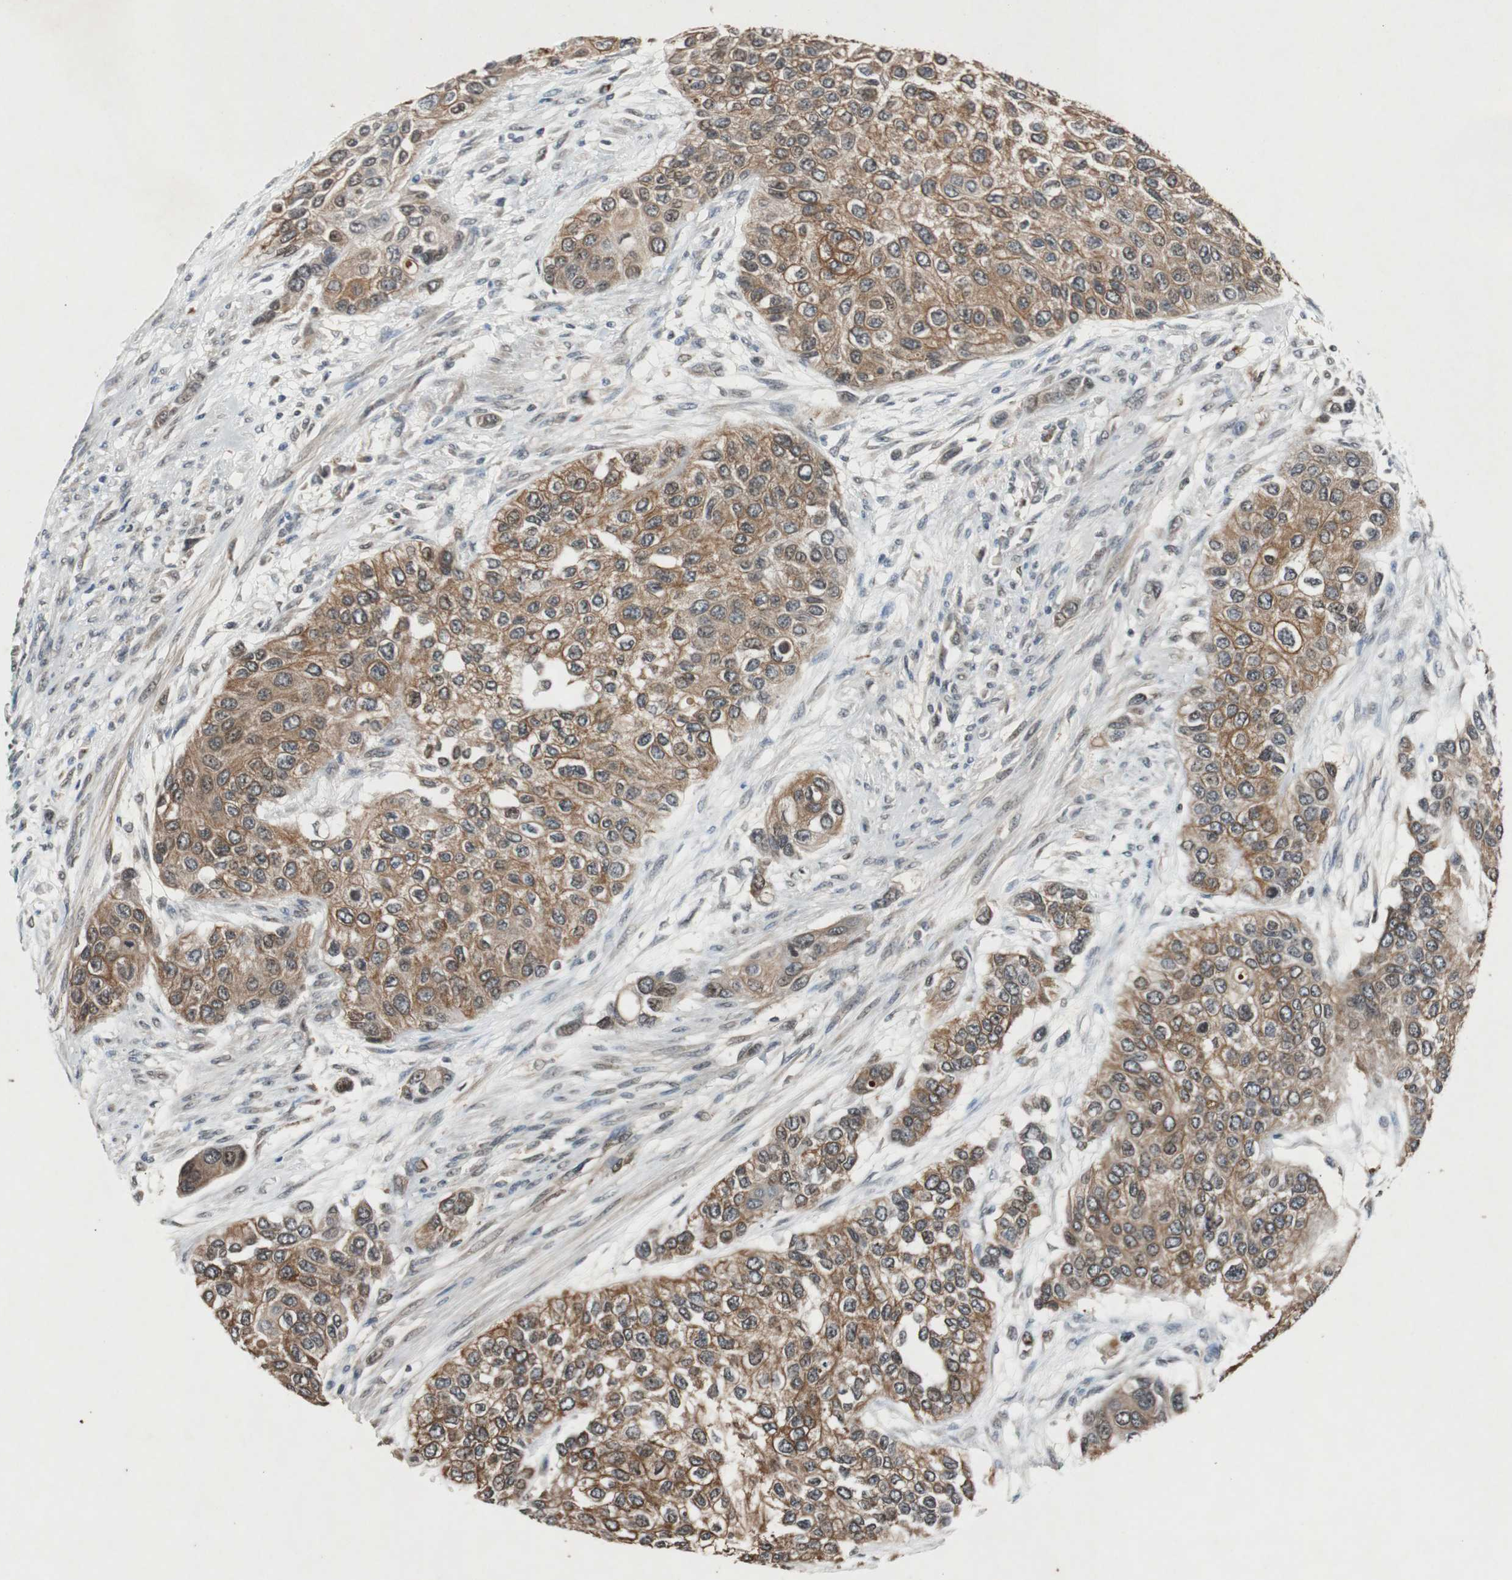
{"staining": {"intensity": "moderate", "quantity": ">75%", "location": "cytoplasmic/membranous"}, "tissue": "urothelial cancer", "cell_type": "Tumor cells", "image_type": "cancer", "snomed": [{"axis": "morphology", "description": "Urothelial carcinoma, High grade"}, {"axis": "topography", "description": "Urinary bladder"}], "caption": "Protein staining of high-grade urothelial carcinoma tissue exhibits moderate cytoplasmic/membranous expression in approximately >75% of tumor cells.", "gene": "SLIT2", "patient": {"sex": "female", "age": 56}}